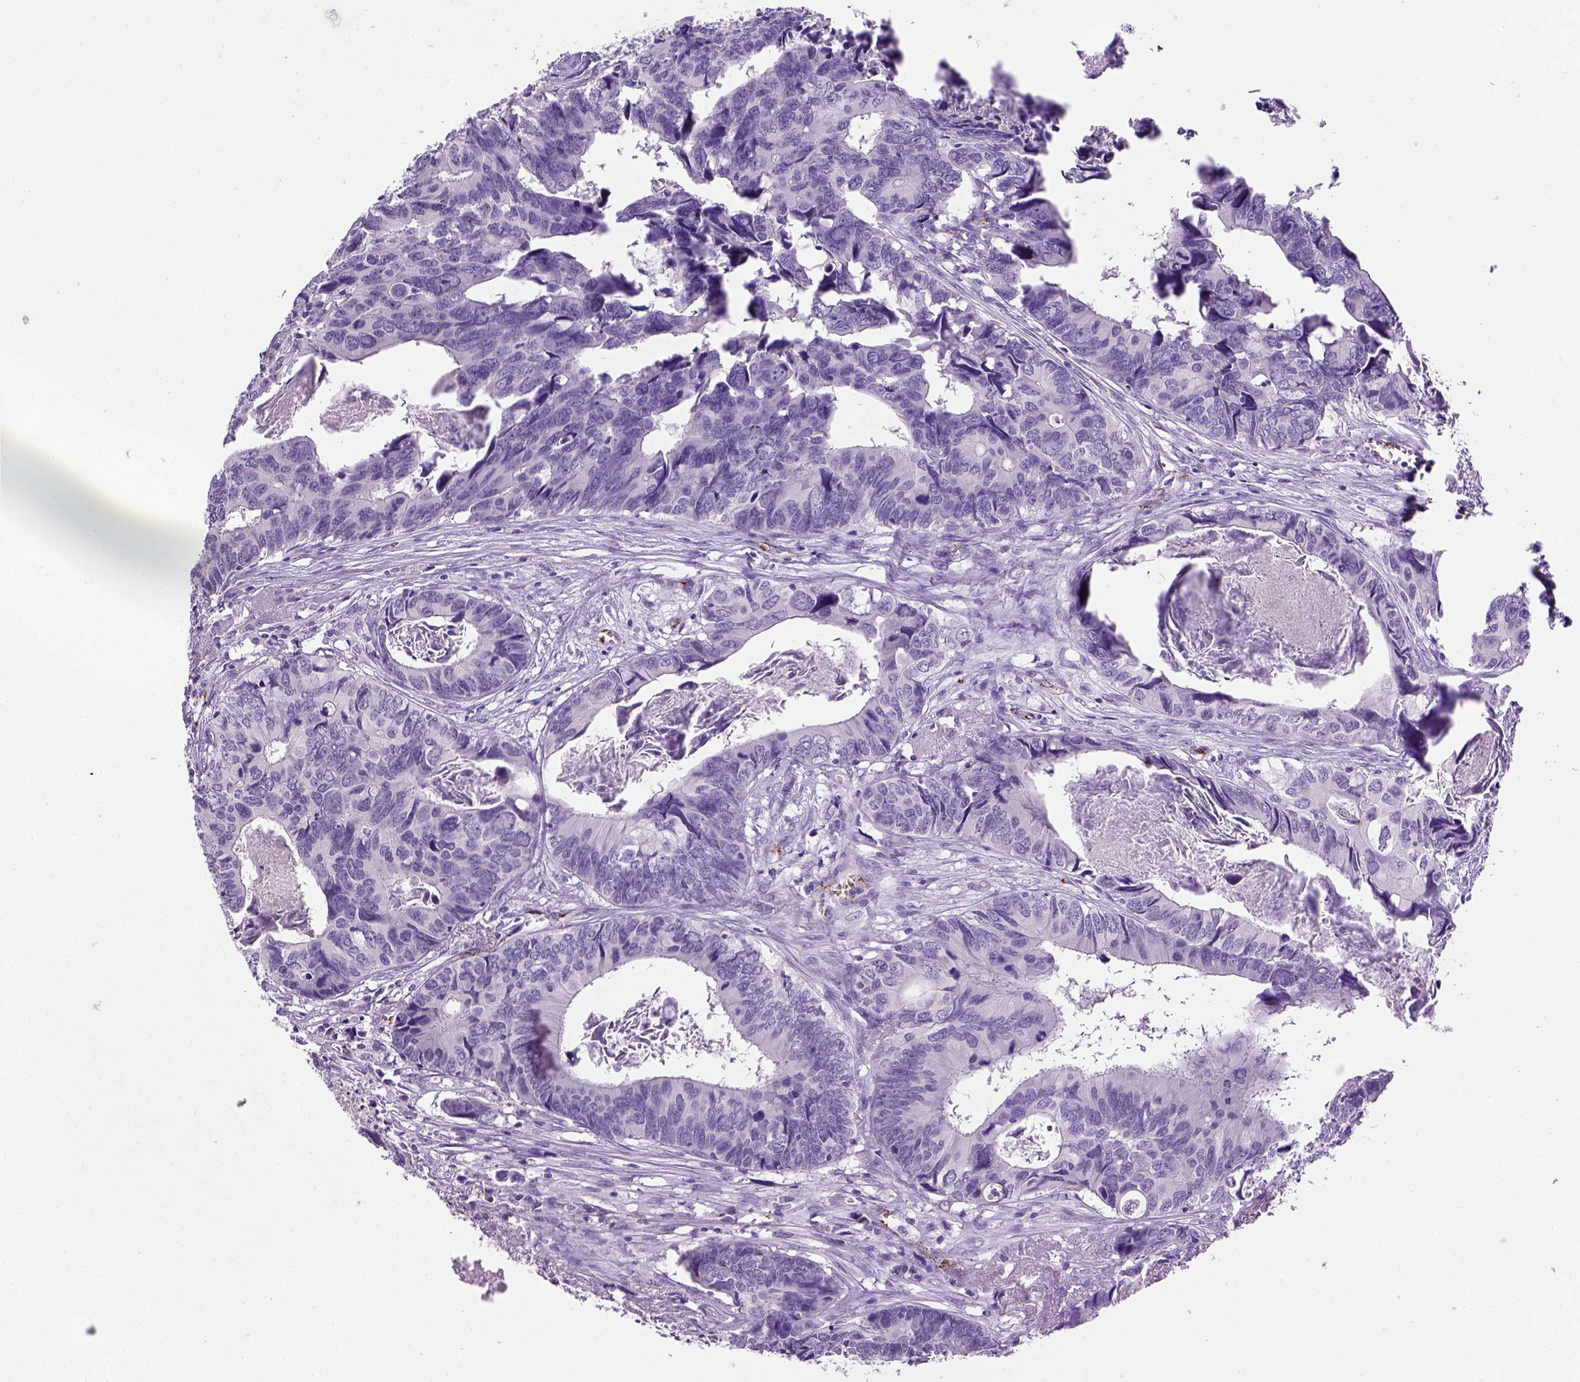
{"staining": {"intensity": "negative", "quantity": "none", "location": "none"}, "tissue": "colorectal cancer", "cell_type": "Tumor cells", "image_type": "cancer", "snomed": [{"axis": "morphology", "description": "Adenocarcinoma, NOS"}, {"axis": "topography", "description": "Colon"}], "caption": "A photomicrograph of human colorectal cancer (adenocarcinoma) is negative for staining in tumor cells.", "gene": "VWF", "patient": {"sex": "female", "age": 82}}